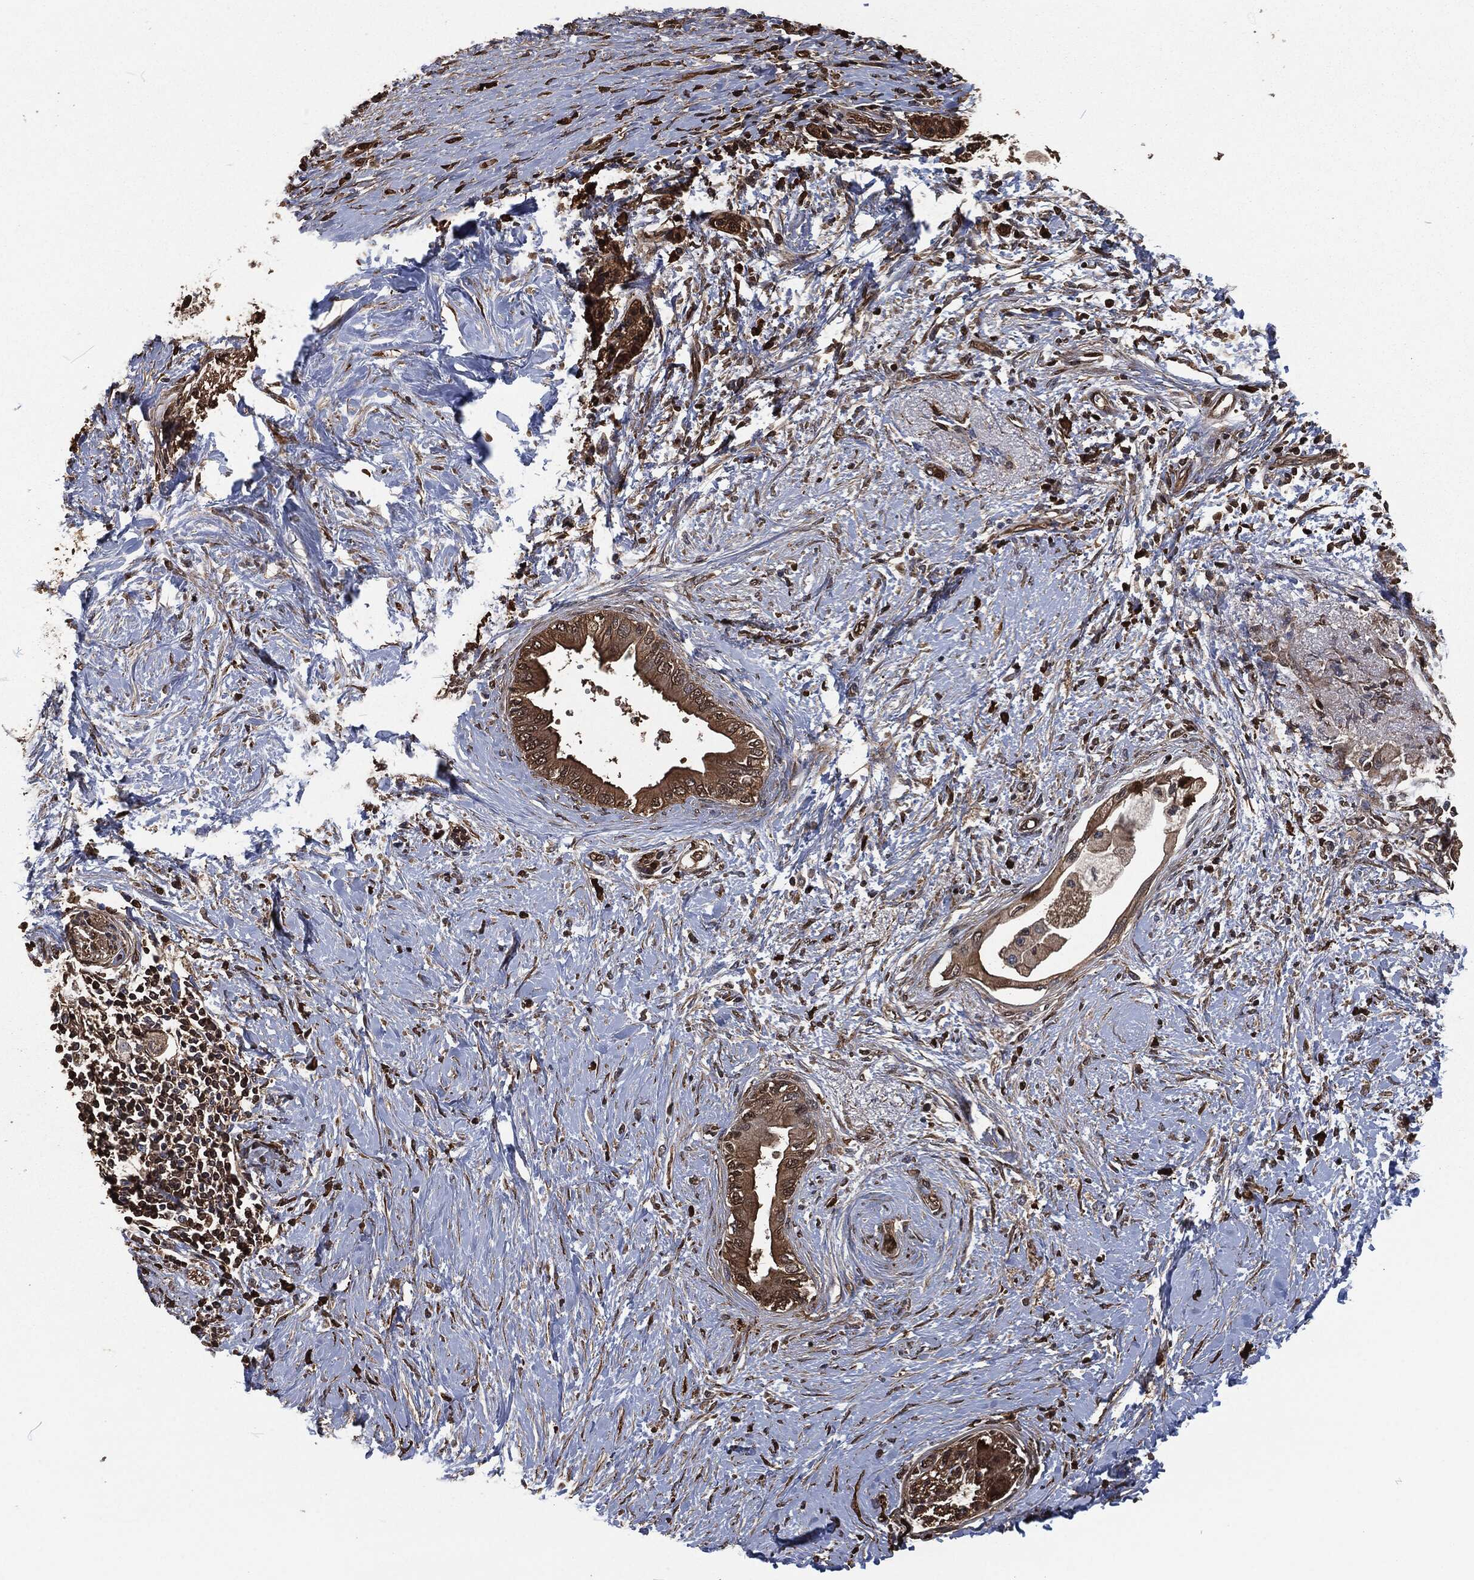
{"staining": {"intensity": "strong", "quantity": ">75%", "location": "cytoplasmic/membranous"}, "tissue": "pancreatic cancer", "cell_type": "Tumor cells", "image_type": "cancer", "snomed": [{"axis": "morphology", "description": "Normal tissue, NOS"}, {"axis": "morphology", "description": "Adenocarcinoma, NOS"}, {"axis": "topography", "description": "Pancreas"}, {"axis": "topography", "description": "Duodenum"}], "caption": "Strong cytoplasmic/membranous expression is seen in about >75% of tumor cells in pancreatic cancer.", "gene": "PRDX4", "patient": {"sex": "female", "age": 60}}